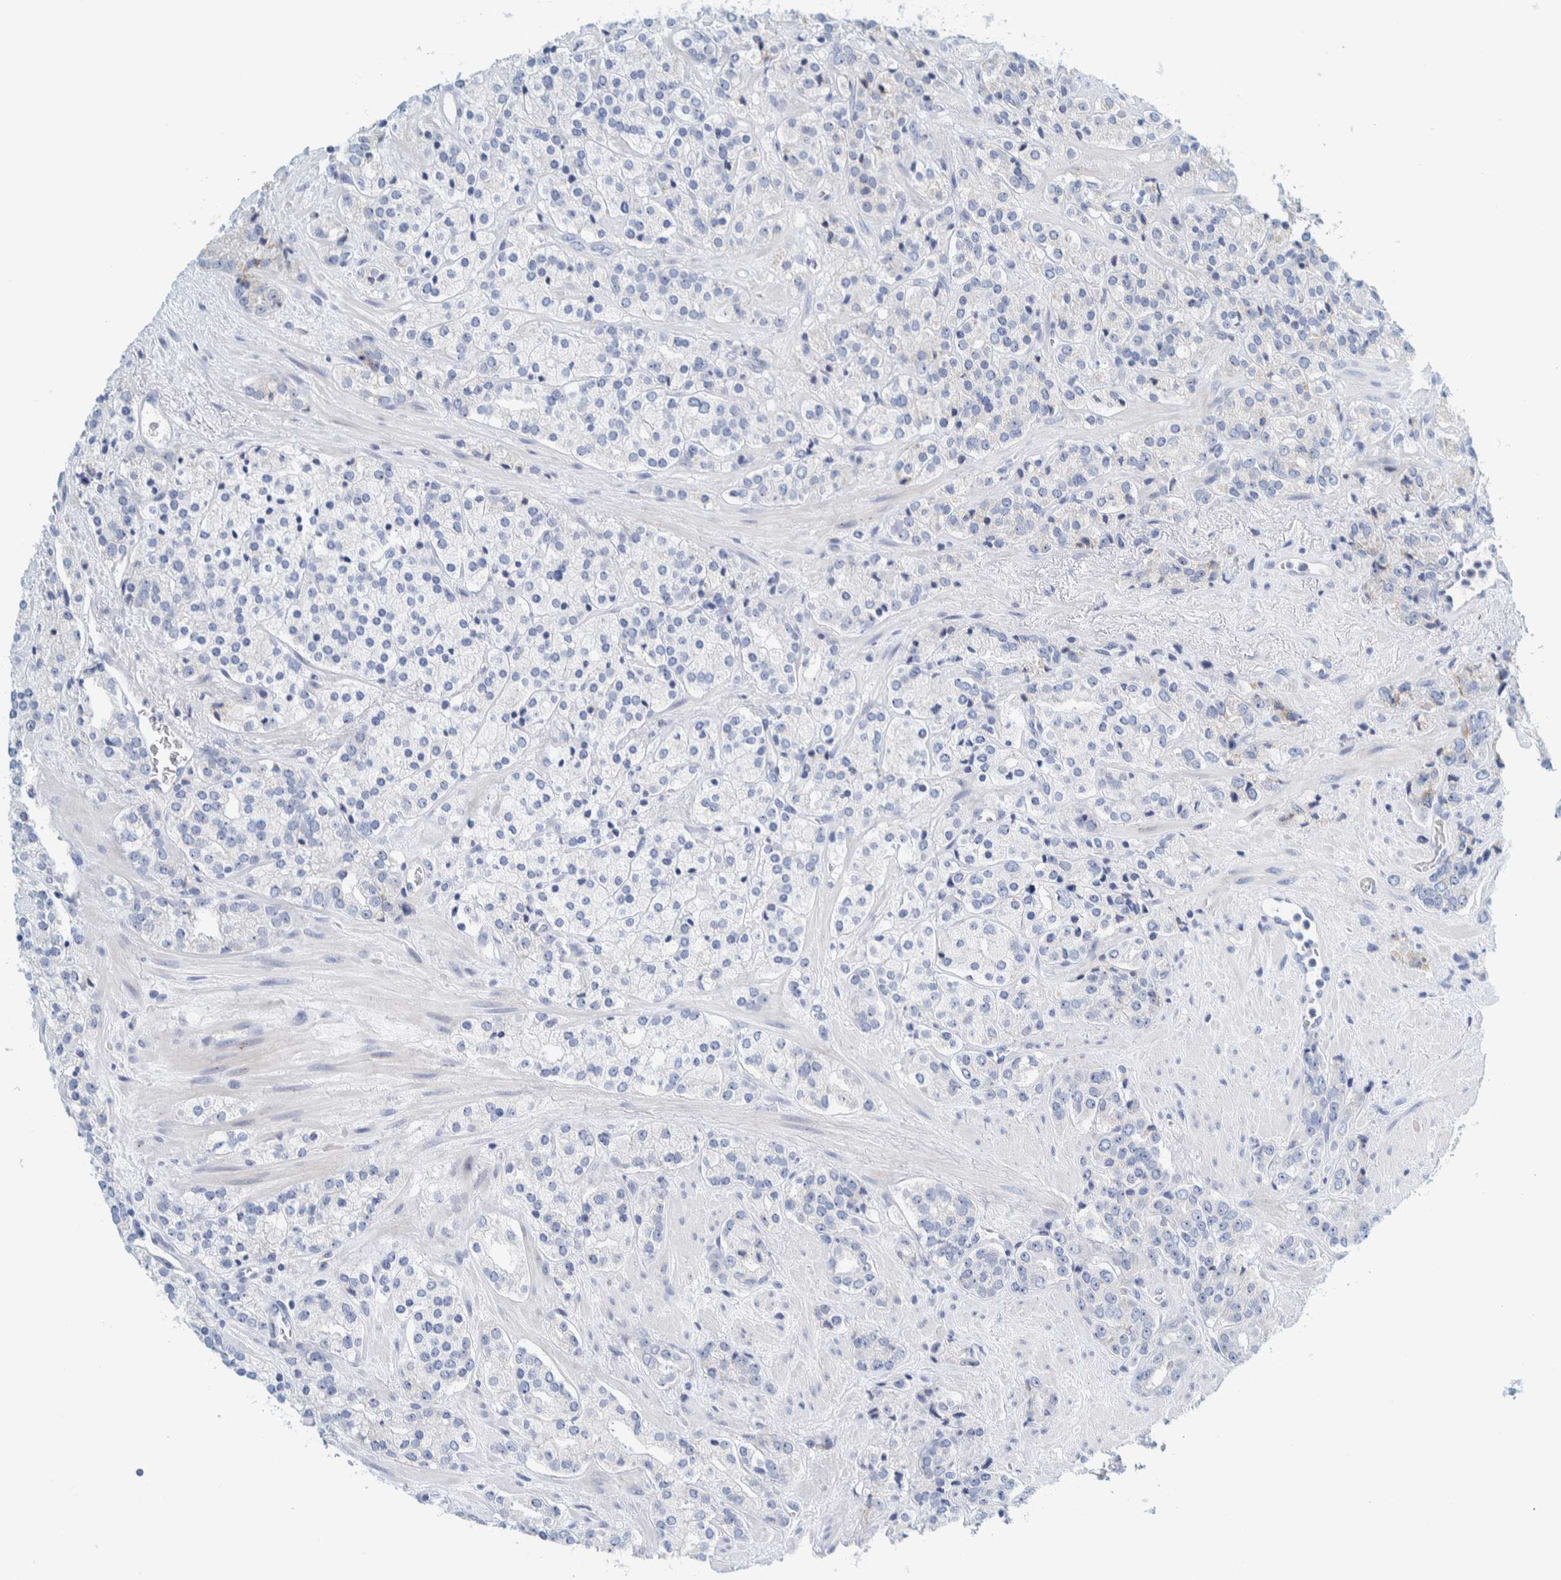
{"staining": {"intensity": "negative", "quantity": "none", "location": "none"}, "tissue": "prostate cancer", "cell_type": "Tumor cells", "image_type": "cancer", "snomed": [{"axis": "morphology", "description": "Adenocarcinoma, High grade"}, {"axis": "topography", "description": "Prostate"}], "caption": "Tumor cells show no significant expression in prostate cancer.", "gene": "MOG", "patient": {"sex": "male", "age": 71}}